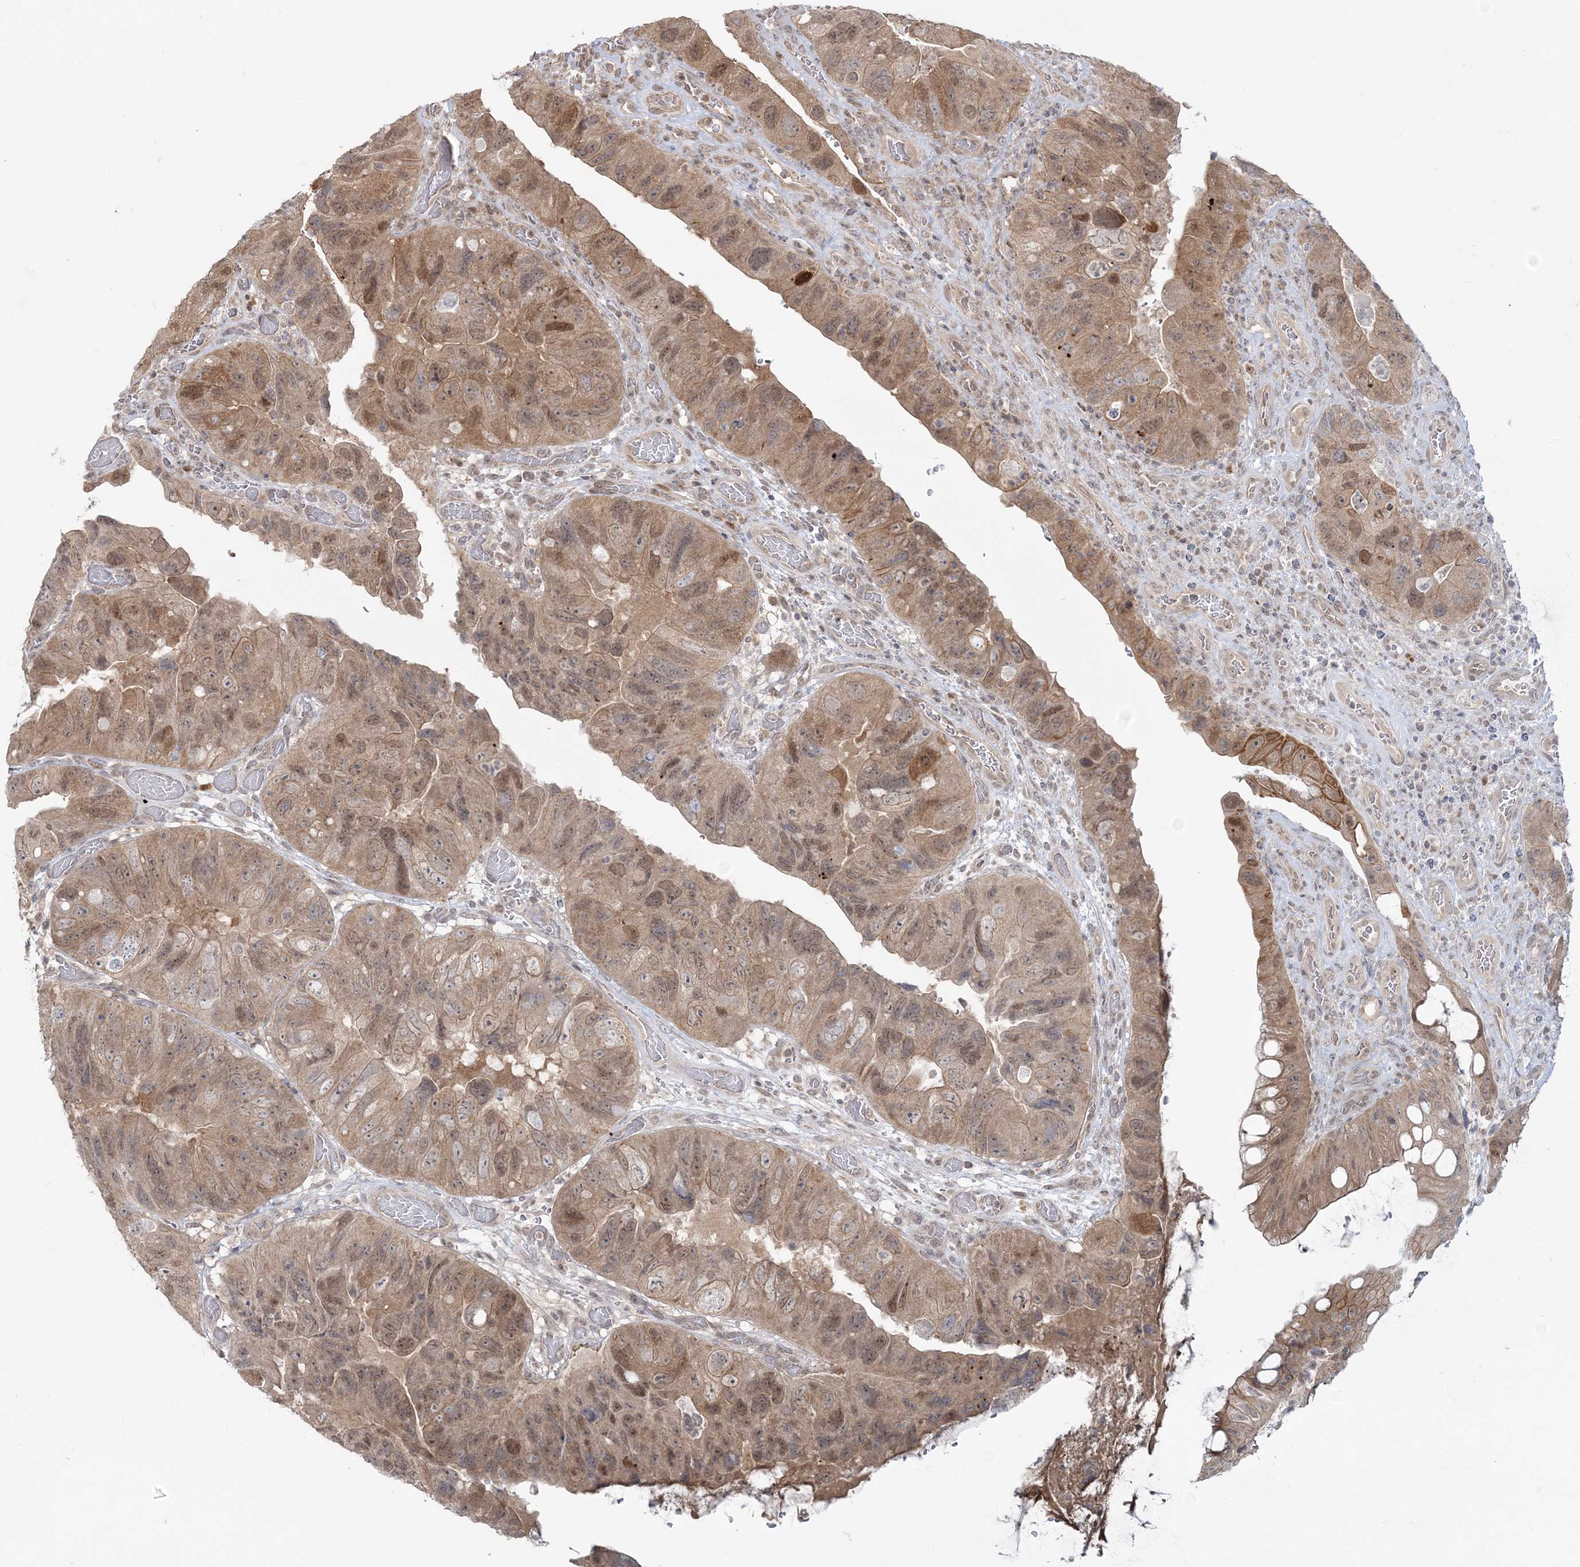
{"staining": {"intensity": "moderate", "quantity": ">75%", "location": "cytoplasmic/membranous,nuclear"}, "tissue": "colorectal cancer", "cell_type": "Tumor cells", "image_type": "cancer", "snomed": [{"axis": "morphology", "description": "Adenocarcinoma, NOS"}, {"axis": "topography", "description": "Rectum"}], "caption": "Colorectal adenocarcinoma stained with DAB (3,3'-diaminobenzidine) immunohistochemistry reveals medium levels of moderate cytoplasmic/membranous and nuclear expression in about >75% of tumor cells.", "gene": "ZFAND6", "patient": {"sex": "male", "age": 63}}